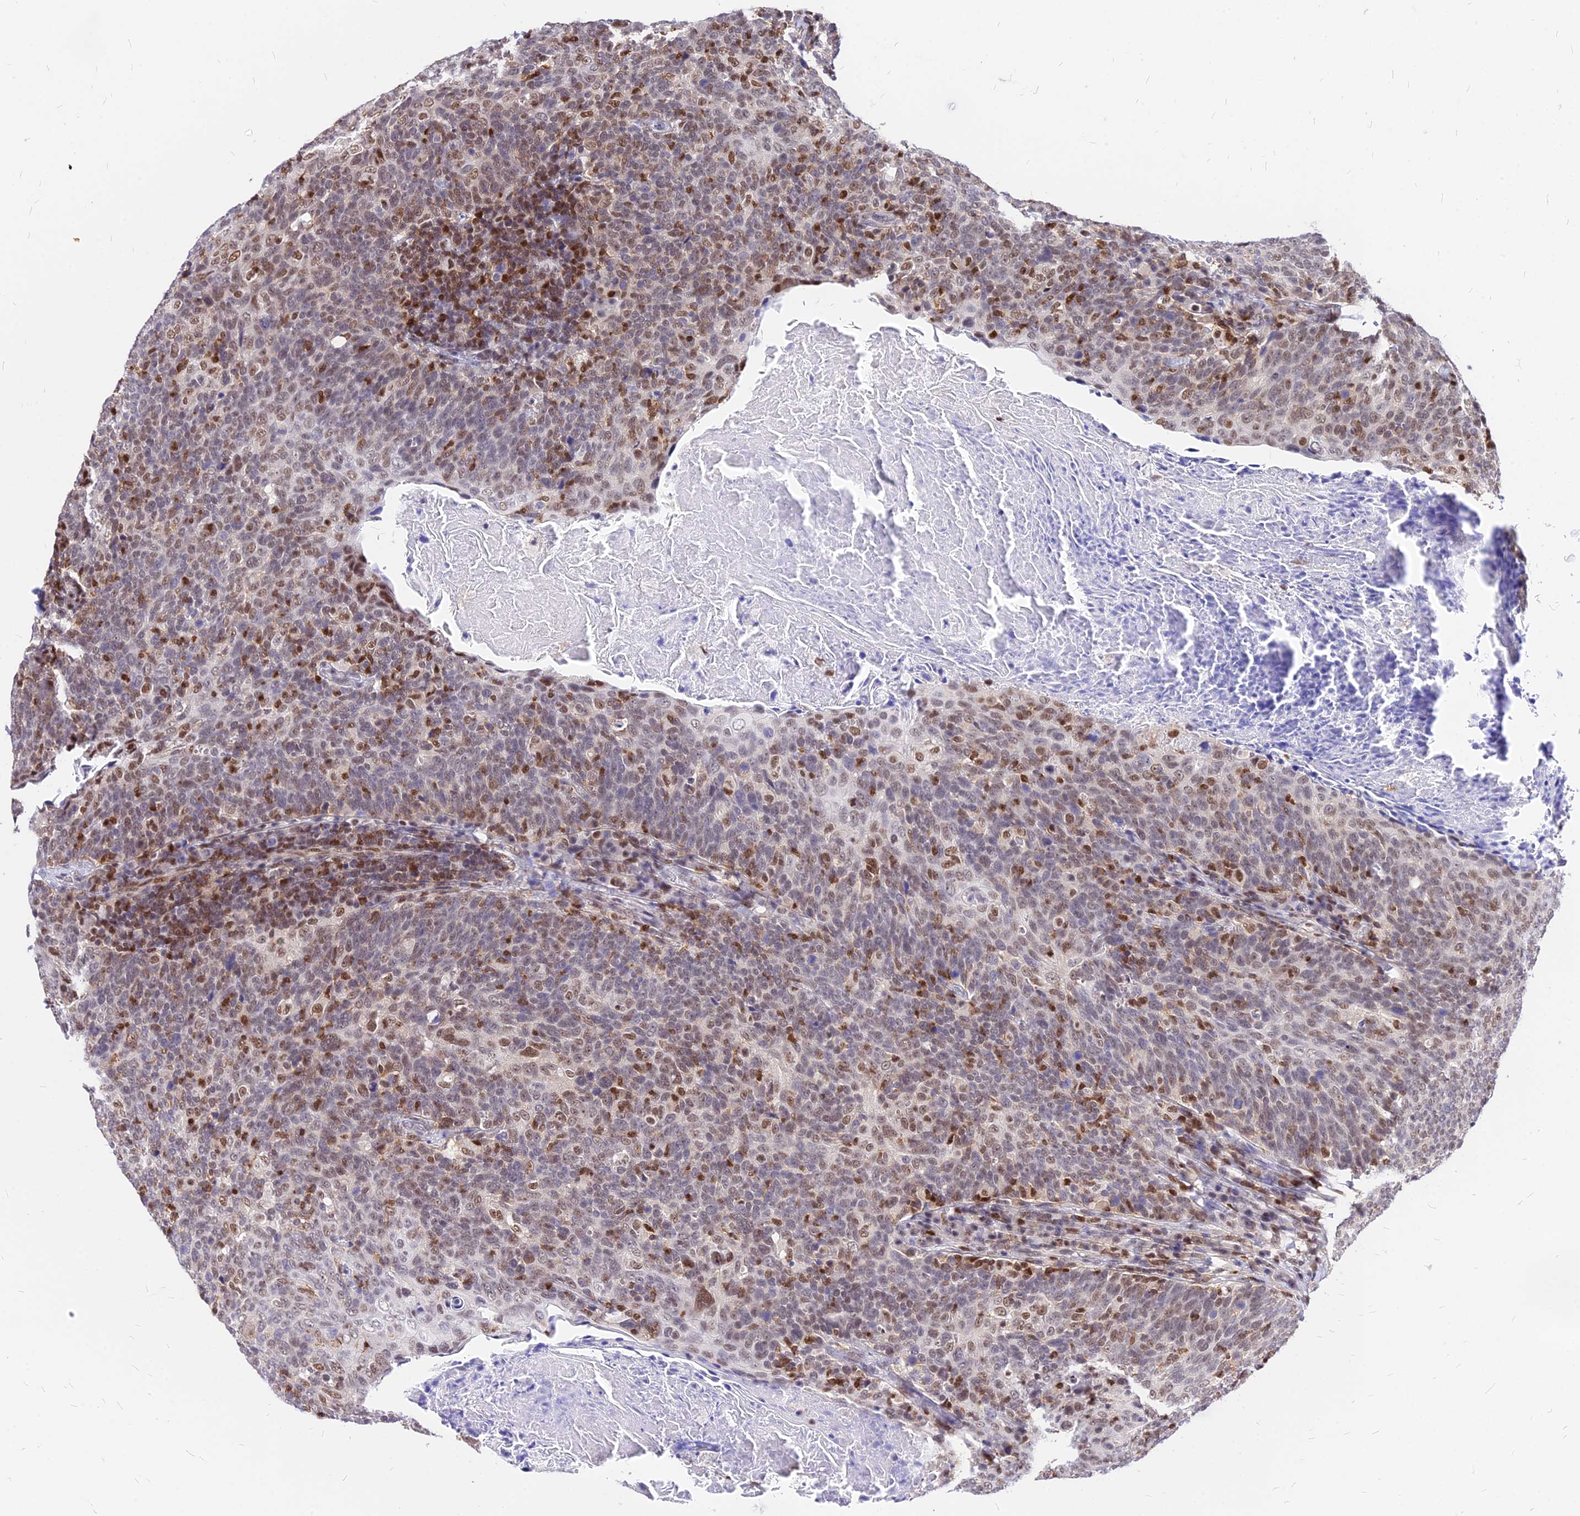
{"staining": {"intensity": "moderate", "quantity": "25%-75%", "location": "nuclear"}, "tissue": "head and neck cancer", "cell_type": "Tumor cells", "image_type": "cancer", "snomed": [{"axis": "morphology", "description": "Squamous cell carcinoma, NOS"}, {"axis": "morphology", "description": "Squamous cell carcinoma, metastatic, NOS"}, {"axis": "topography", "description": "Lymph node"}, {"axis": "topography", "description": "Head-Neck"}], "caption": "This micrograph demonstrates immunohistochemistry (IHC) staining of human head and neck cancer, with medium moderate nuclear staining in approximately 25%-75% of tumor cells.", "gene": "PAXX", "patient": {"sex": "male", "age": 62}}